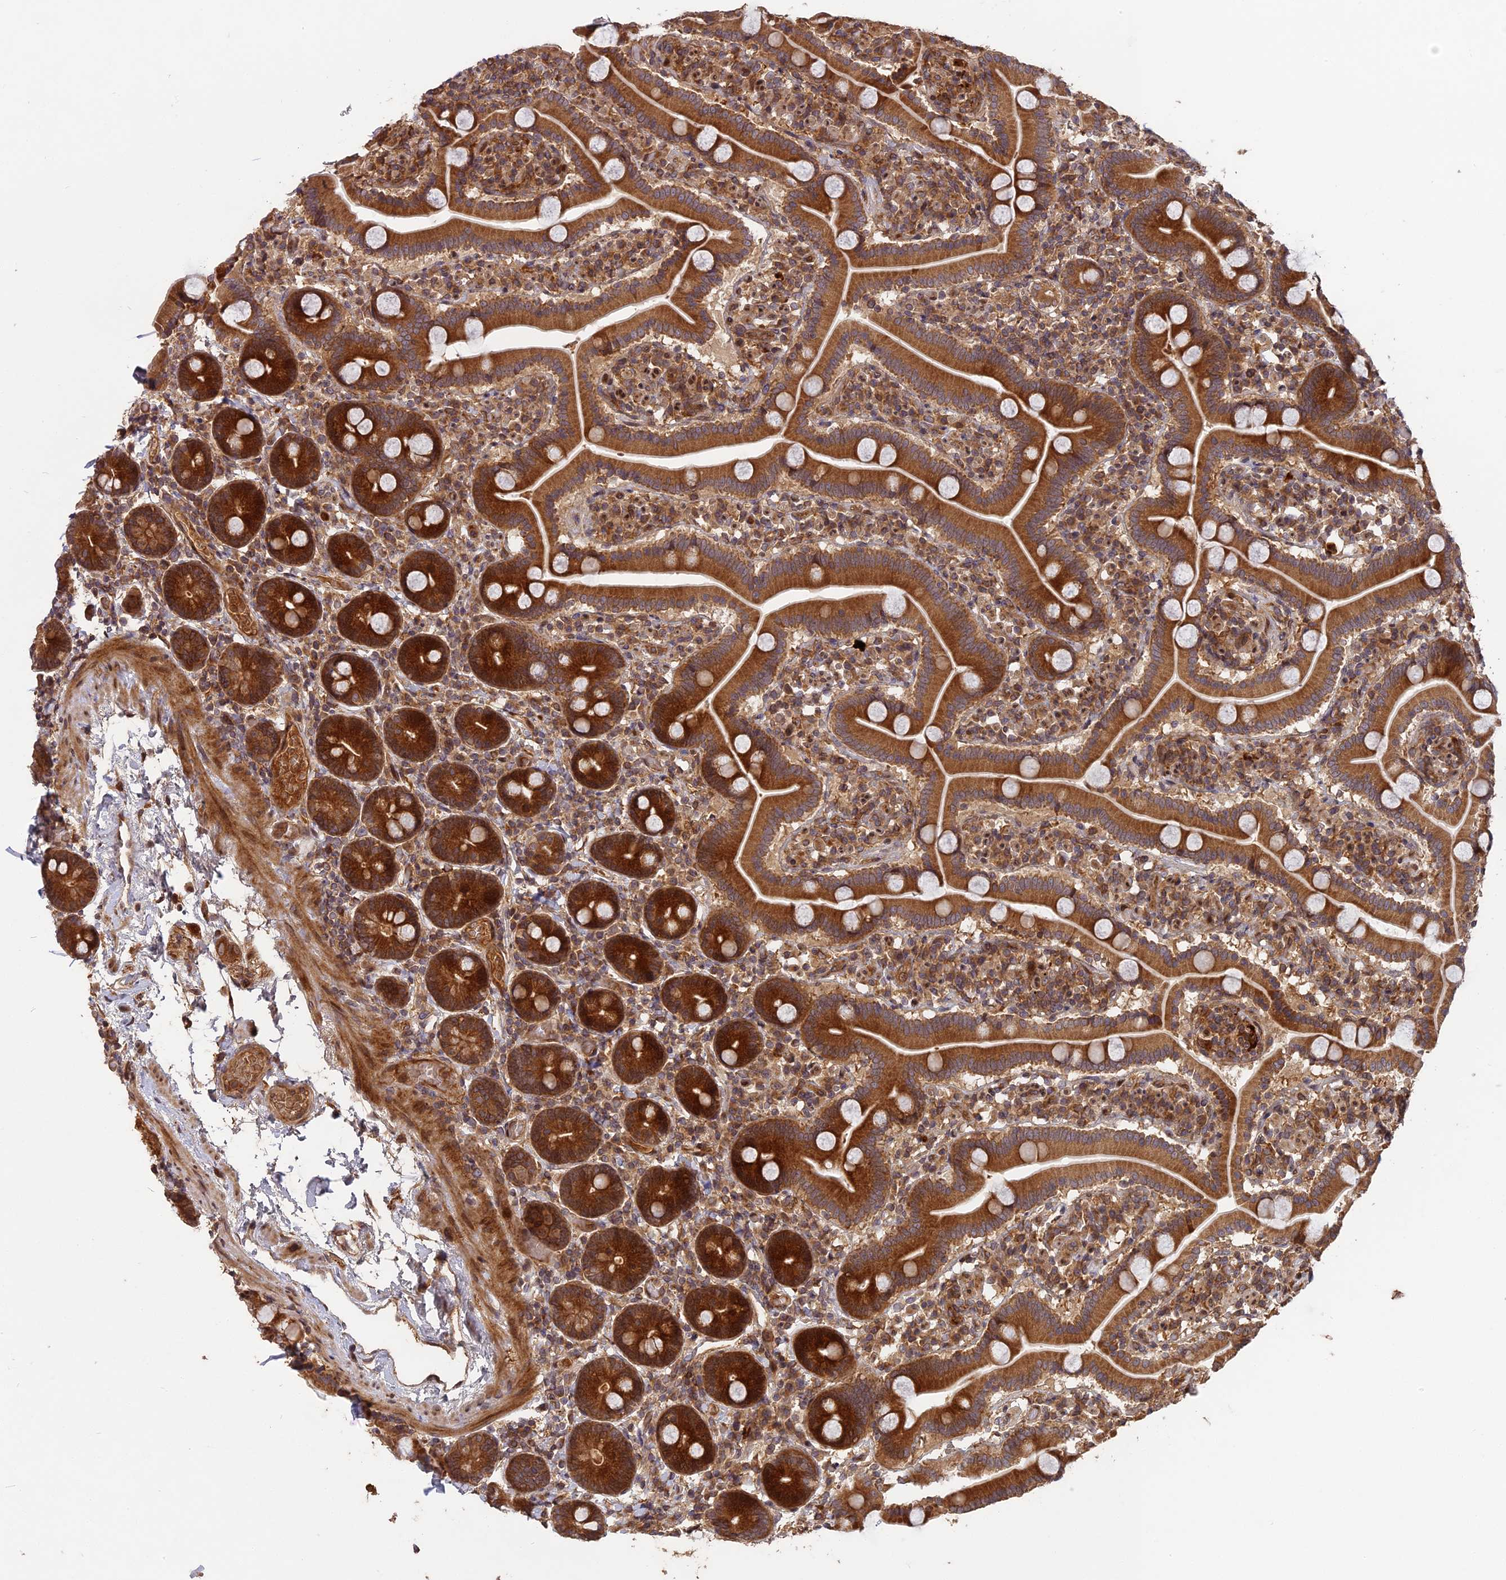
{"staining": {"intensity": "strong", "quantity": ">75%", "location": "cytoplasmic/membranous"}, "tissue": "duodenum", "cell_type": "Glandular cells", "image_type": "normal", "snomed": [{"axis": "morphology", "description": "Normal tissue, NOS"}, {"axis": "topography", "description": "Duodenum"}], "caption": "Immunohistochemistry (IHC) photomicrograph of benign duodenum: human duodenum stained using IHC exhibits high levels of strong protein expression localized specifically in the cytoplasmic/membranous of glandular cells, appearing as a cytoplasmic/membranous brown color.", "gene": "TMUB2", "patient": {"sex": "male", "age": 55}}